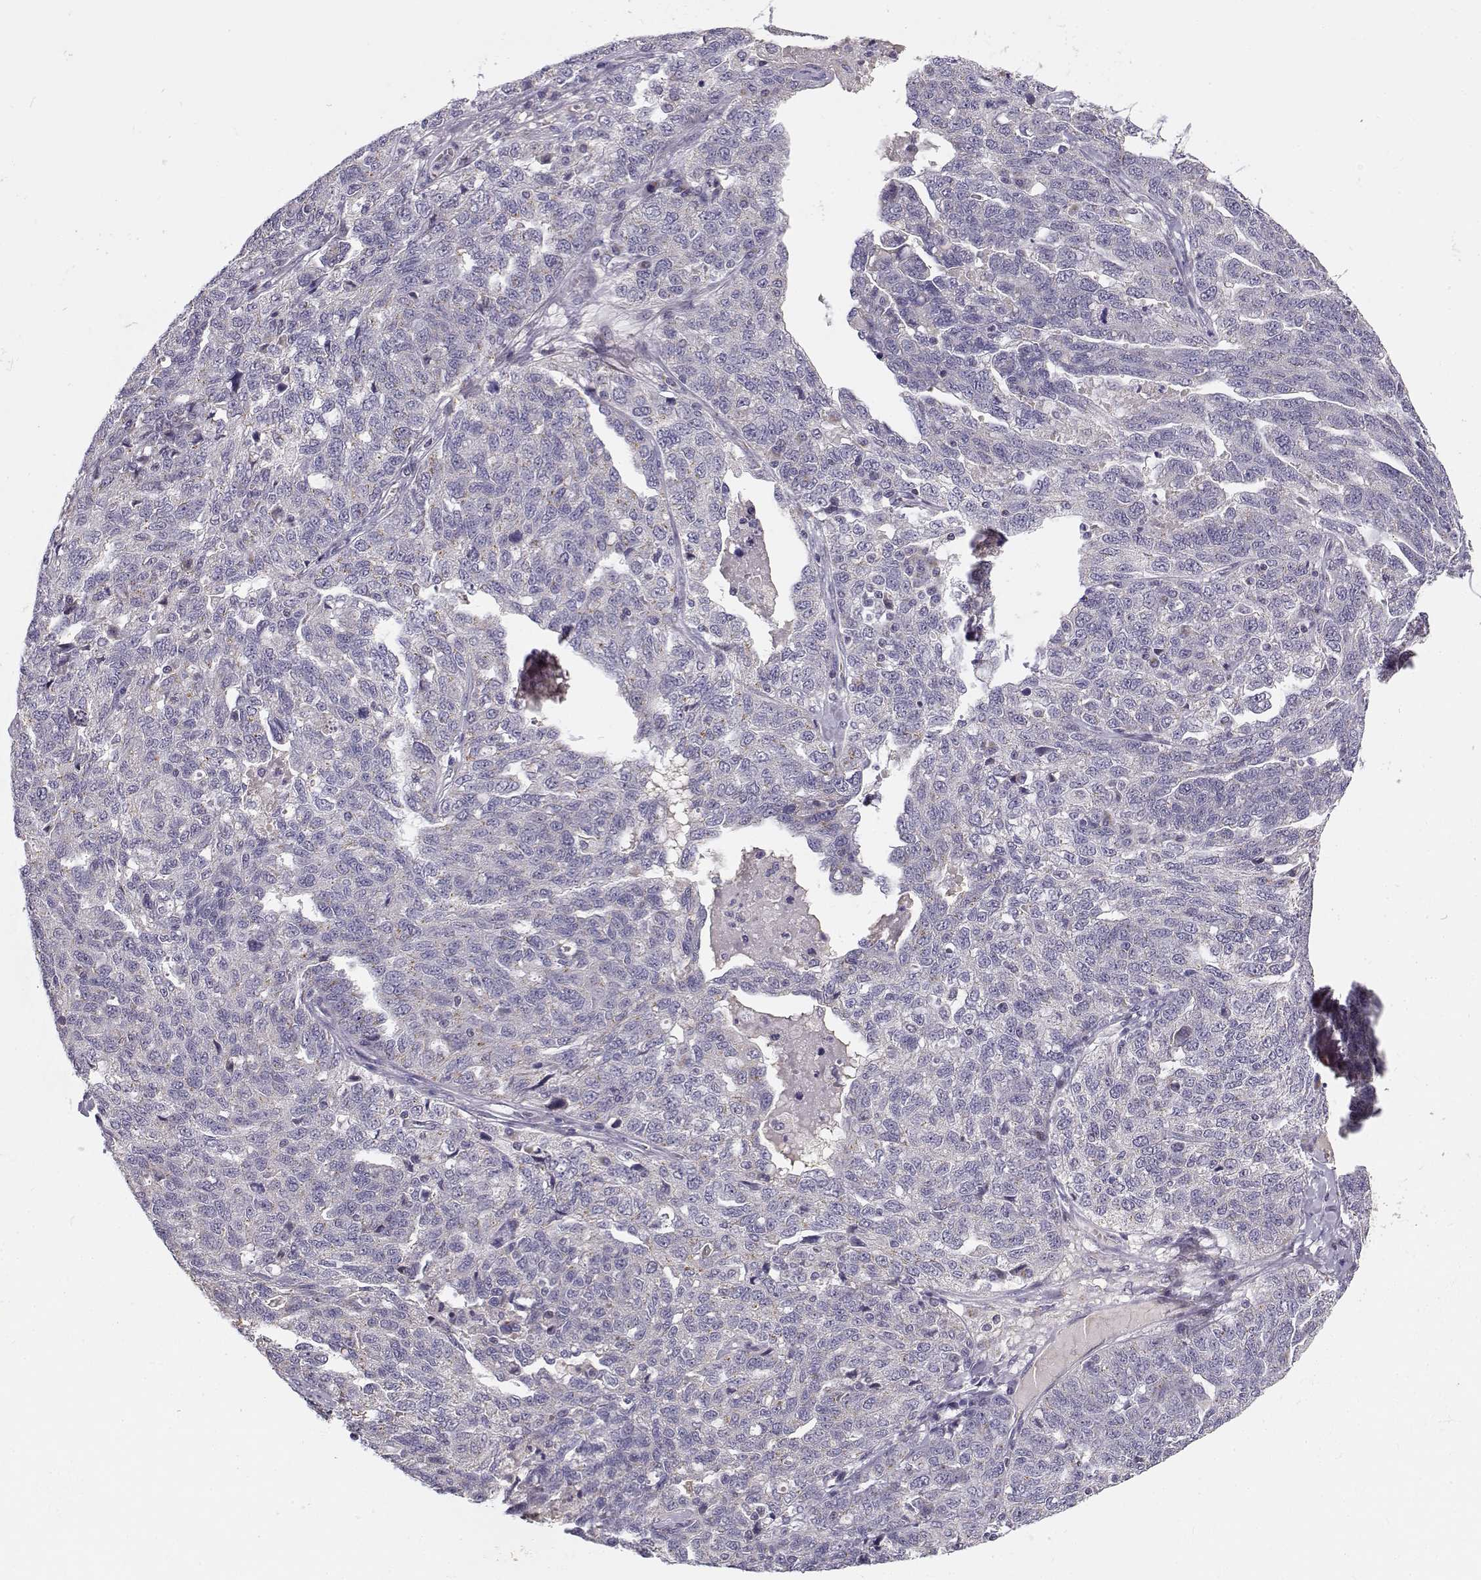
{"staining": {"intensity": "negative", "quantity": "none", "location": "none"}, "tissue": "ovarian cancer", "cell_type": "Tumor cells", "image_type": "cancer", "snomed": [{"axis": "morphology", "description": "Cystadenocarcinoma, serous, NOS"}, {"axis": "topography", "description": "Ovary"}], "caption": "High power microscopy micrograph of an immunohistochemistry histopathology image of ovarian serous cystadenocarcinoma, revealing no significant staining in tumor cells.", "gene": "SLC4A5", "patient": {"sex": "female", "age": 71}}